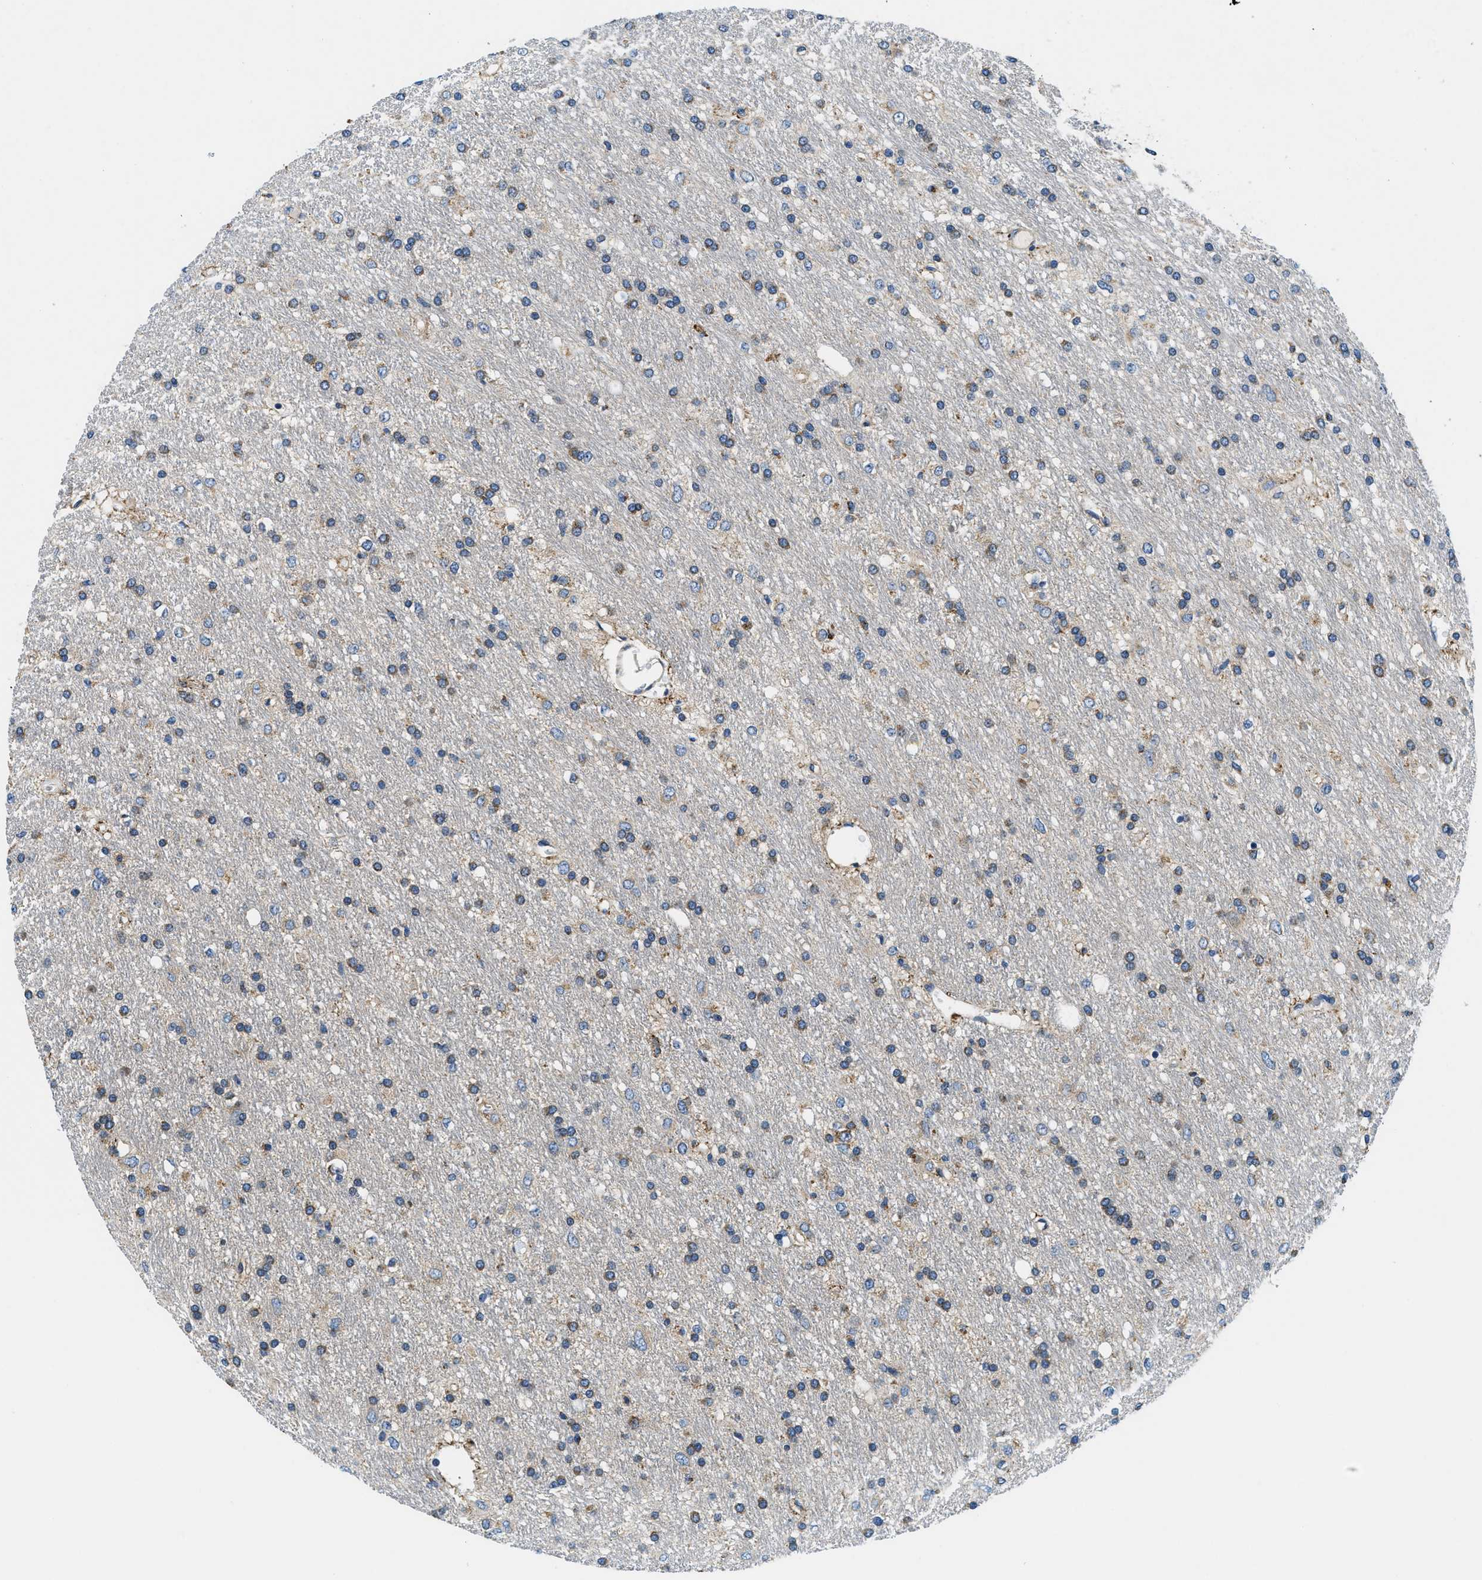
{"staining": {"intensity": "moderate", "quantity": "25%-75%", "location": "cytoplasmic/membranous"}, "tissue": "glioma", "cell_type": "Tumor cells", "image_type": "cancer", "snomed": [{"axis": "morphology", "description": "Glioma, malignant, Low grade"}, {"axis": "topography", "description": "Brain"}], "caption": "This is a micrograph of IHC staining of glioma, which shows moderate expression in the cytoplasmic/membranous of tumor cells.", "gene": "SAMD4B", "patient": {"sex": "male", "age": 77}}